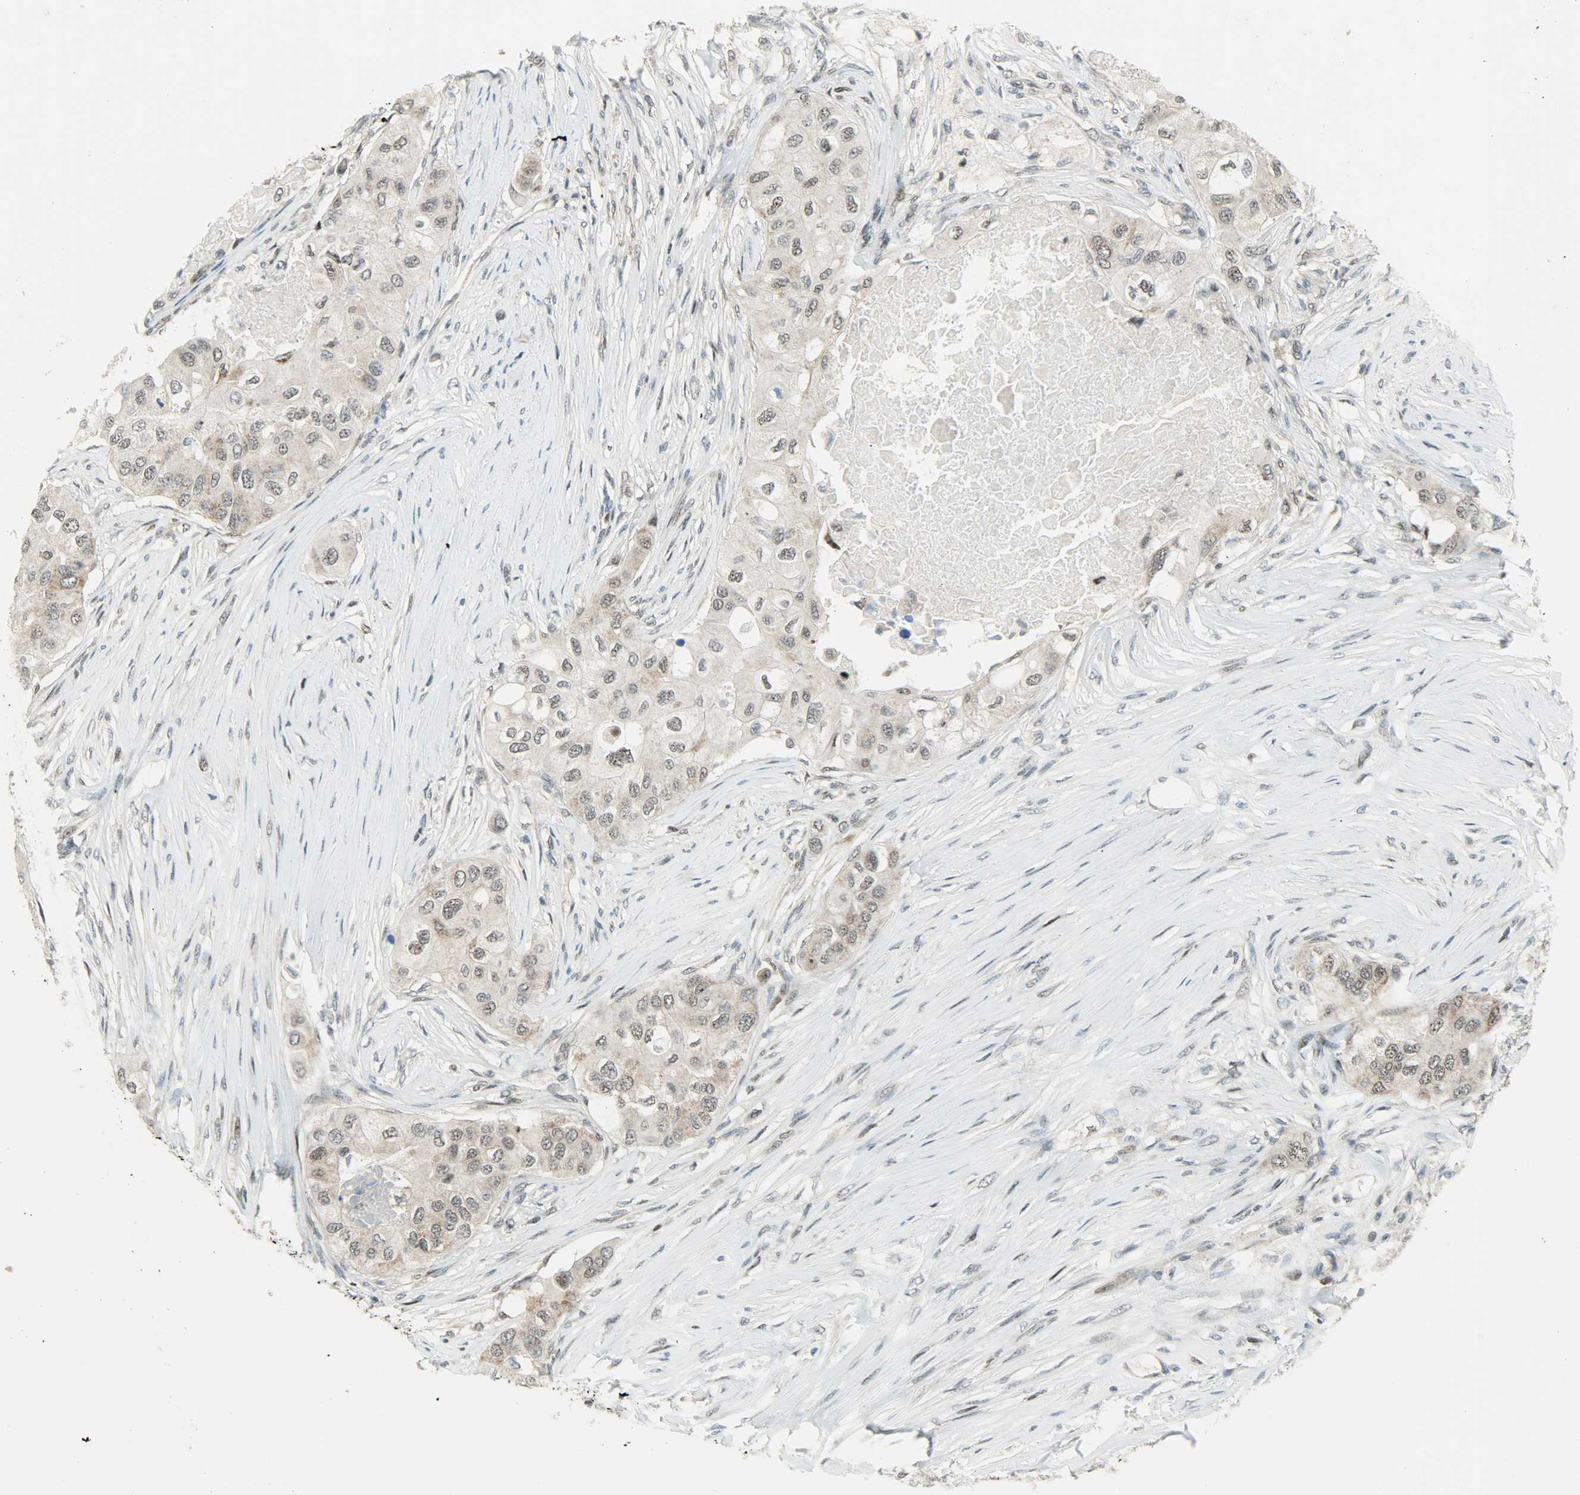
{"staining": {"intensity": "weak", "quantity": "25%-75%", "location": "cytoplasmic/membranous,nuclear"}, "tissue": "breast cancer", "cell_type": "Tumor cells", "image_type": "cancer", "snomed": [{"axis": "morphology", "description": "Normal tissue, NOS"}, {"axis": "morphology", "description": "Duct carcinoma"}, {"axis": "topography", "description": "Breast"}], "caption": "Infiltrating ductal carcinoma (breast) tissue reveals weak cytoplasmic/membranous and nuclear positivity in about 25%-75% of tumor cells, visualized by immunohistochemistry.", "gene": "IL15", "patient": {"sex": "female", "age": 49}}